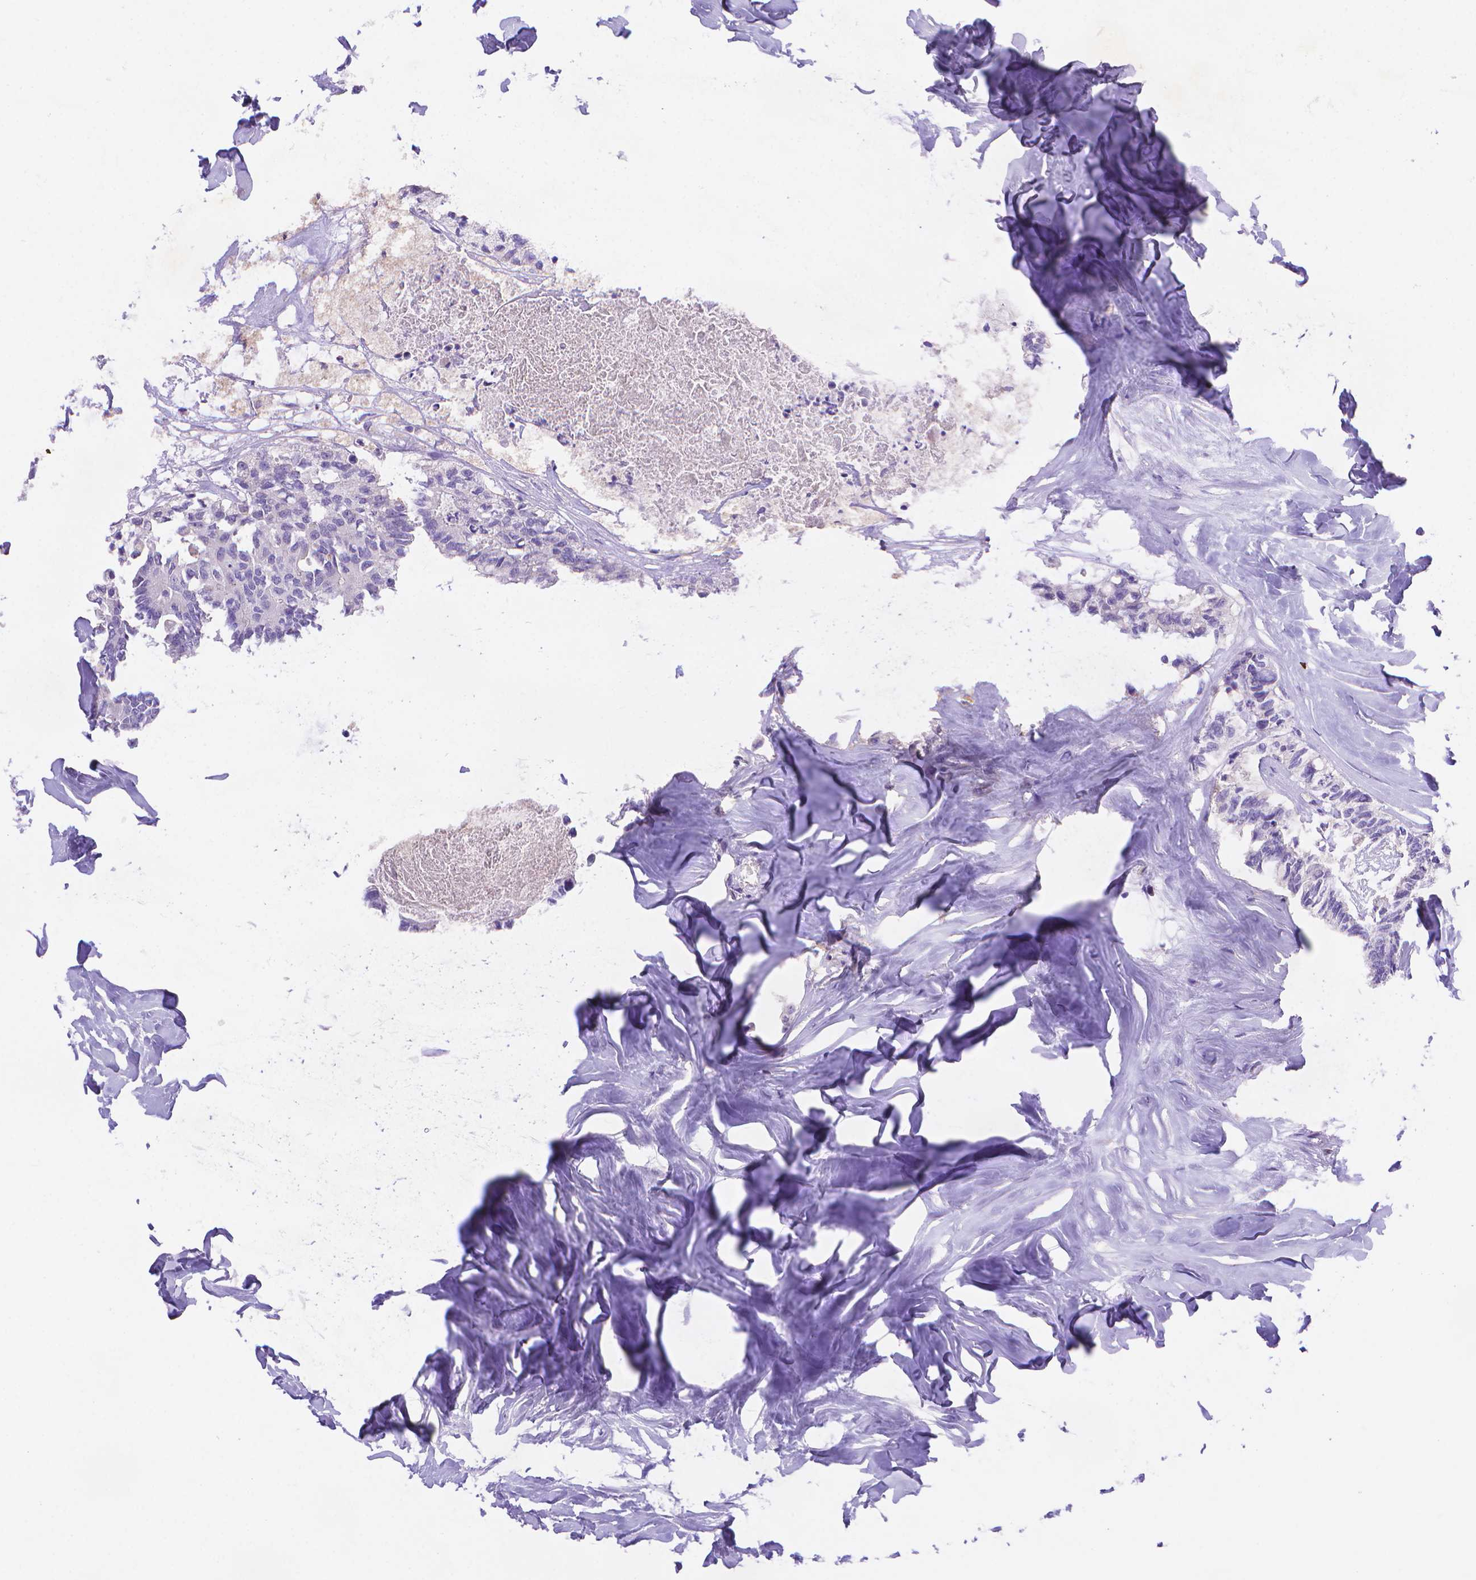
{"staining": {"intensity": "negative", "quantity": "none", "location": "none"}, "tissue": "colorectal cancer", "cell_type": "Tumor cells", "image_type": "cancer", "snomed": [{"axis": "morphology", "description": "Adenocarcinoma, NOS"}, {"axis": "topography", "description": "Colon"}, {"axis": "topography", "description": "Rectum"}], "caption": "Protein analysis of adenocarcinoma (colorectal) displays no significant expression in tumor cells.", "gene": "FGD2", "patient": {"sex": "male", "age": 57}}